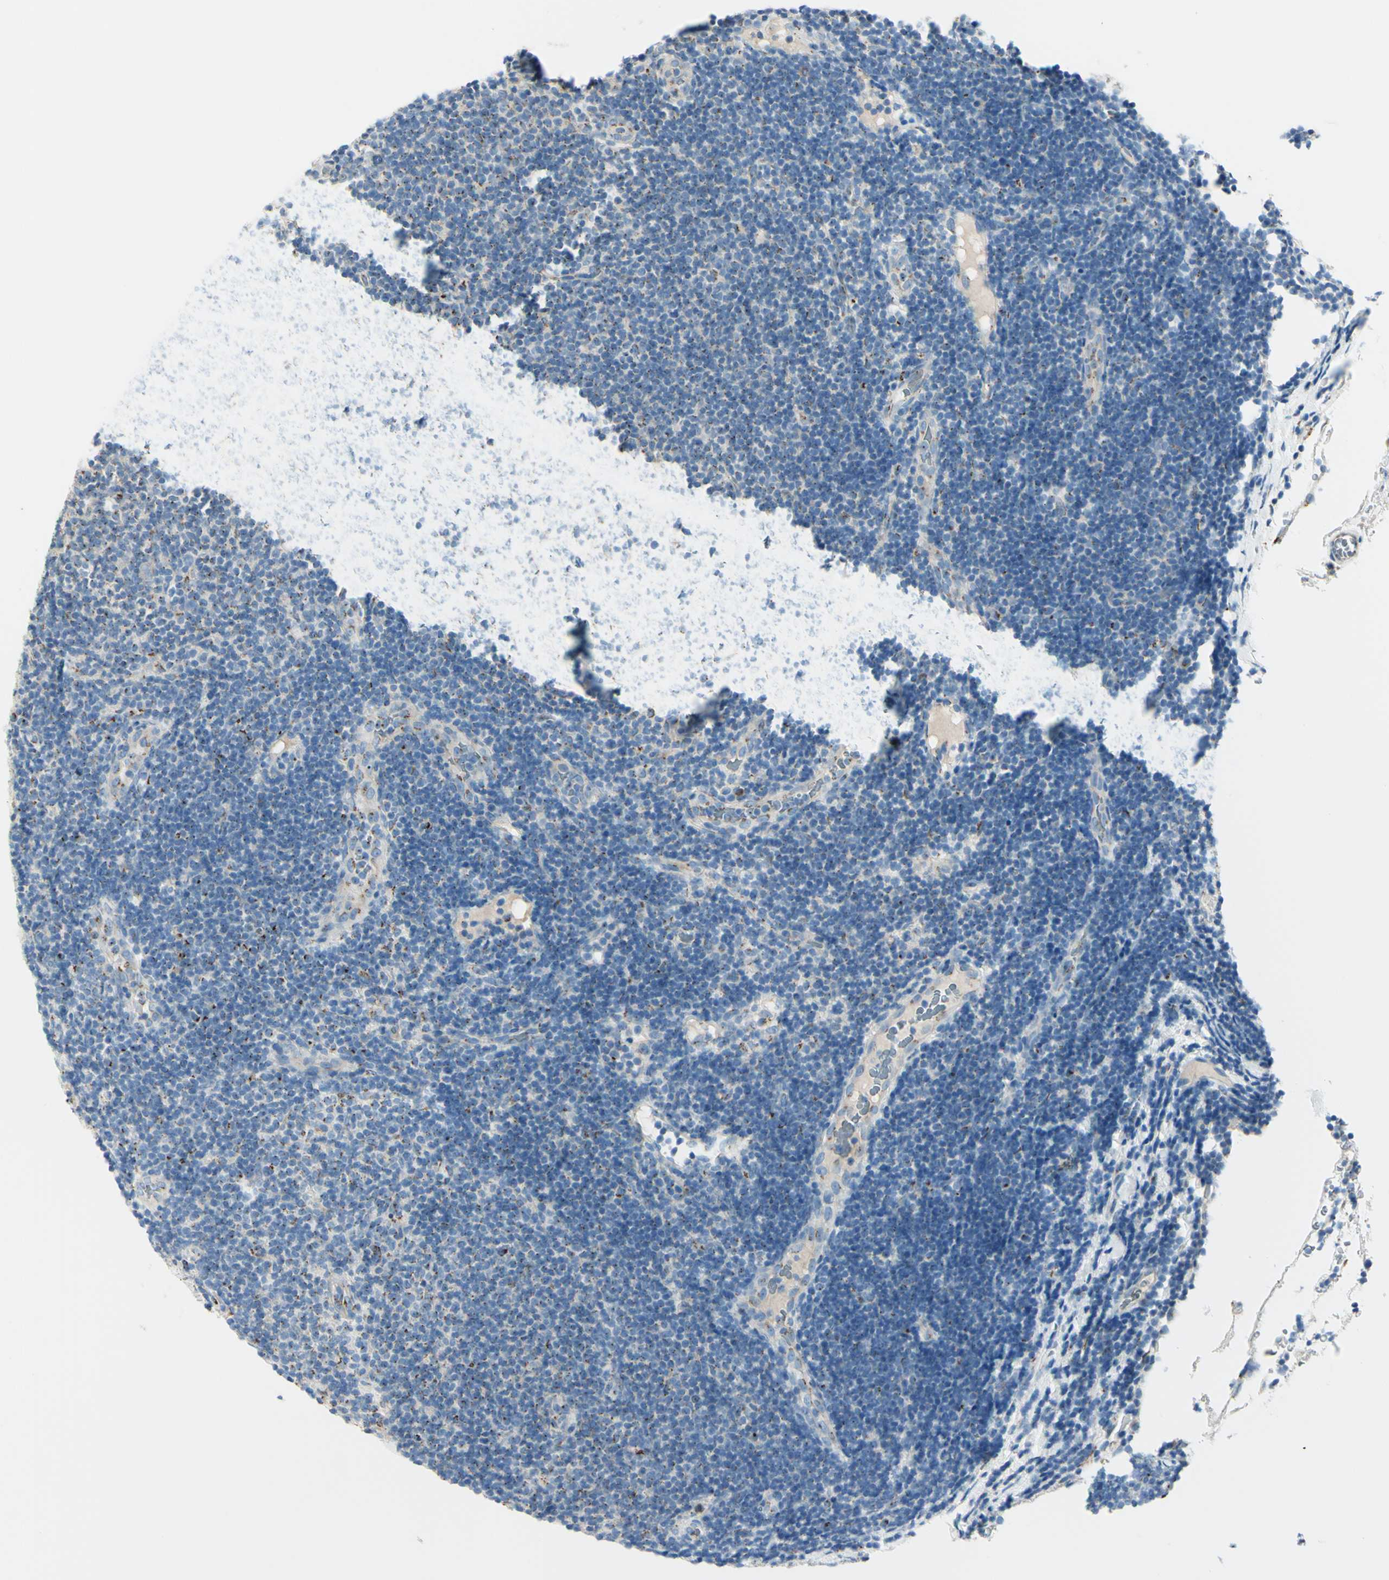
{"staining": {"intensity": "moderate", "quantity": "<25%", "location": "cytoplasmic/membranous"}, "tissue": "lymphoma", "cell_type": "Tumor cells", "image_type": "cancer", "snomed": [{"axis": "morphology", "description": "Malignant lymphoma, non-Hodgkin's type, Low grade"}, {"axis": "topography", "description": "Lymph node"}], "caption": "IHC image of neoplastic tissue: lymphoma stained using IHC reveals low levels of moderate protein expression localized specifically in the cytoplasmic/membranous of tumor cells, appearing as a cytoplasmic/membranous brown color.", "gene": "B4GALT1", "patient": {"sex": "male", "age": 83}}